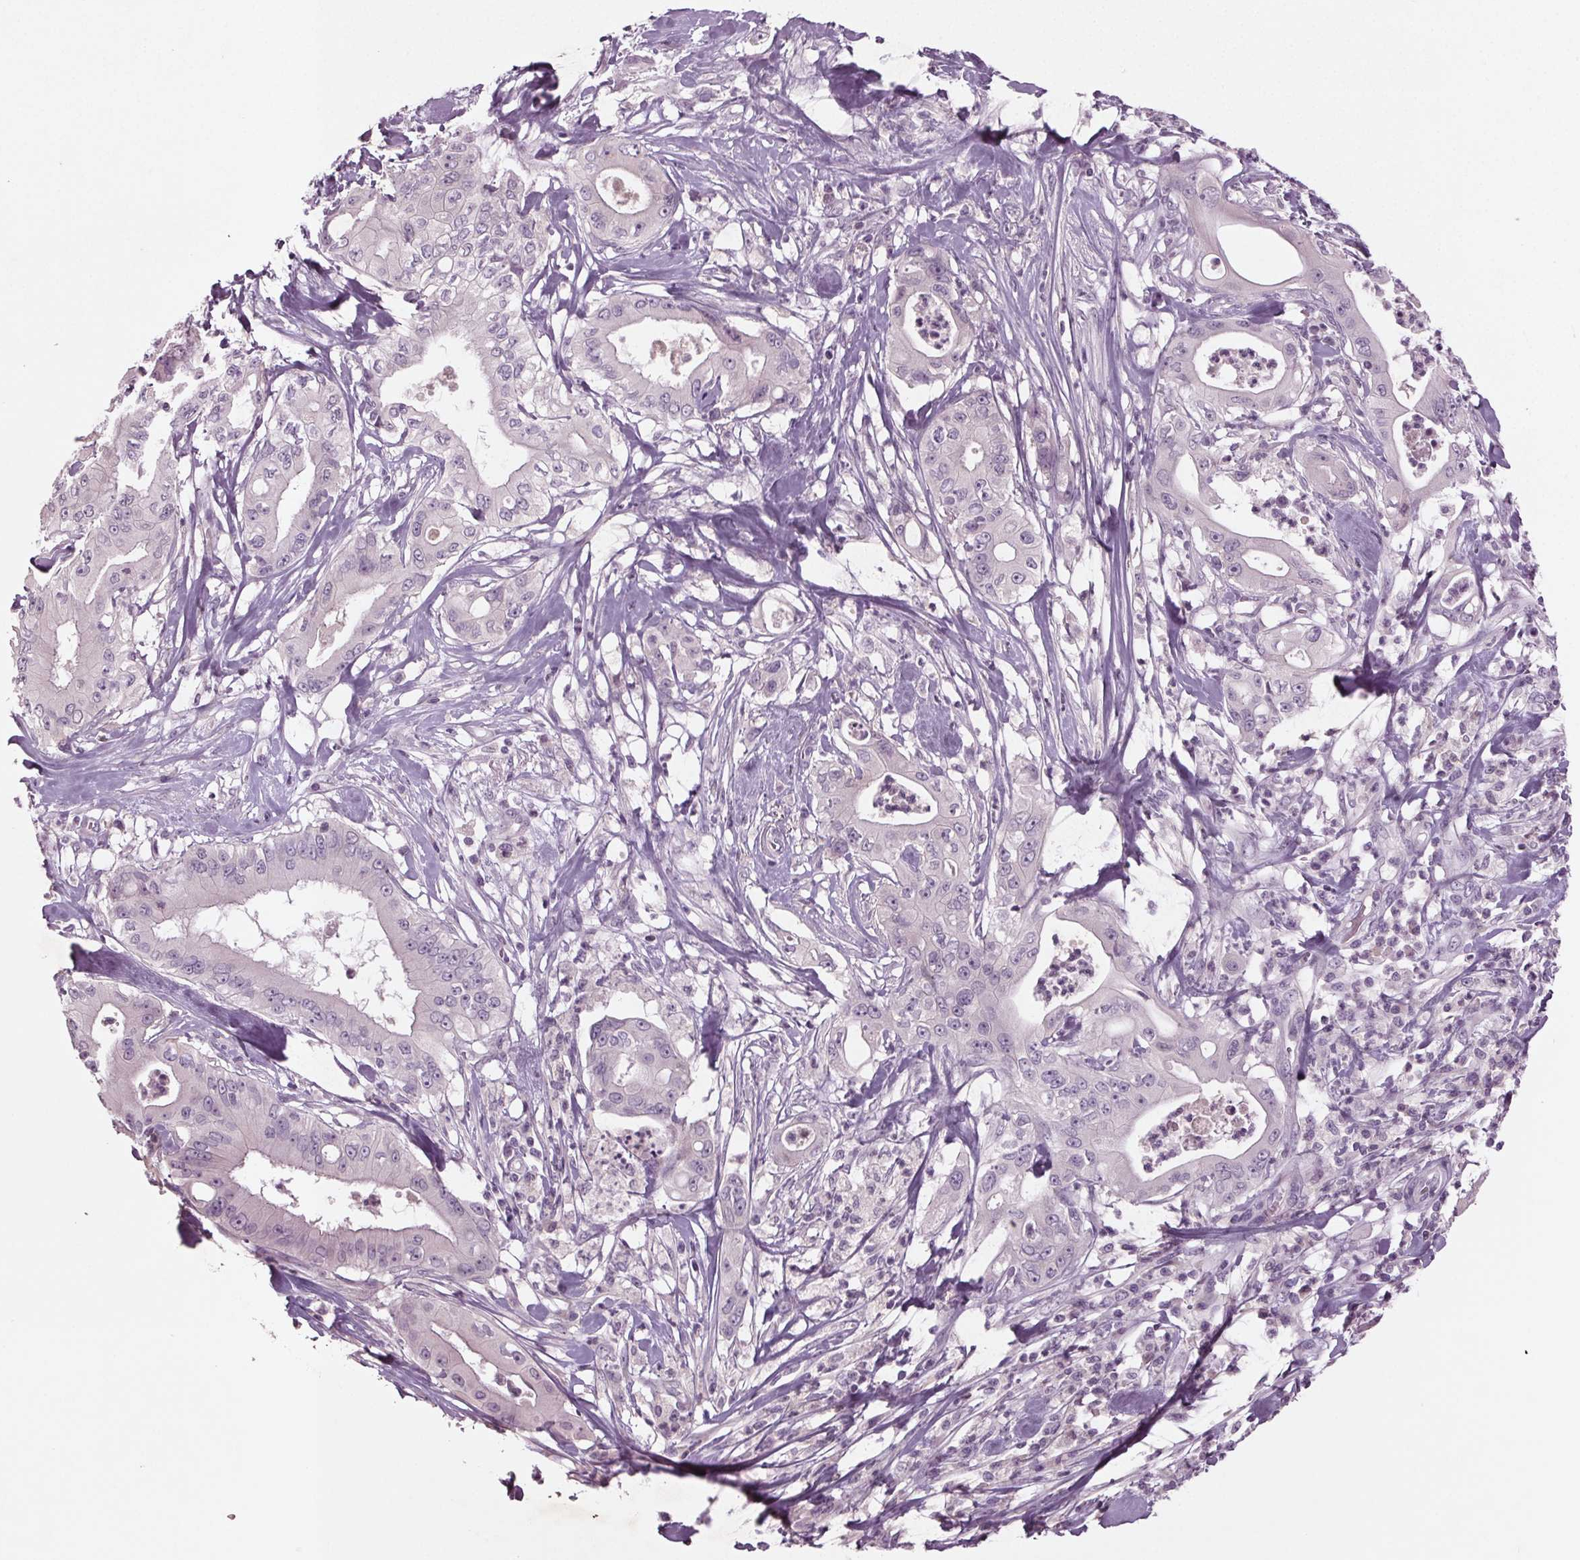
{"staining": {"intensity": "negative", "quantity": "none", "location": "none"}, "tissue": "pancreatic cancer", "cell_type": "Tumor cells", "image_type": "cancer", "snomed": [{"axis": "morphology", "description": "Adenocarcinoma, NOS"}, {"axis": "topography", "description": "Pancreas"}], "caption": "This is an immunohistochemistry photomicrograph of adenocarcinoma (pancreatic). There is no expression in tumor cells.", "gene": "BHLHE22", "patient": {"sex": "male", "age": 71}}